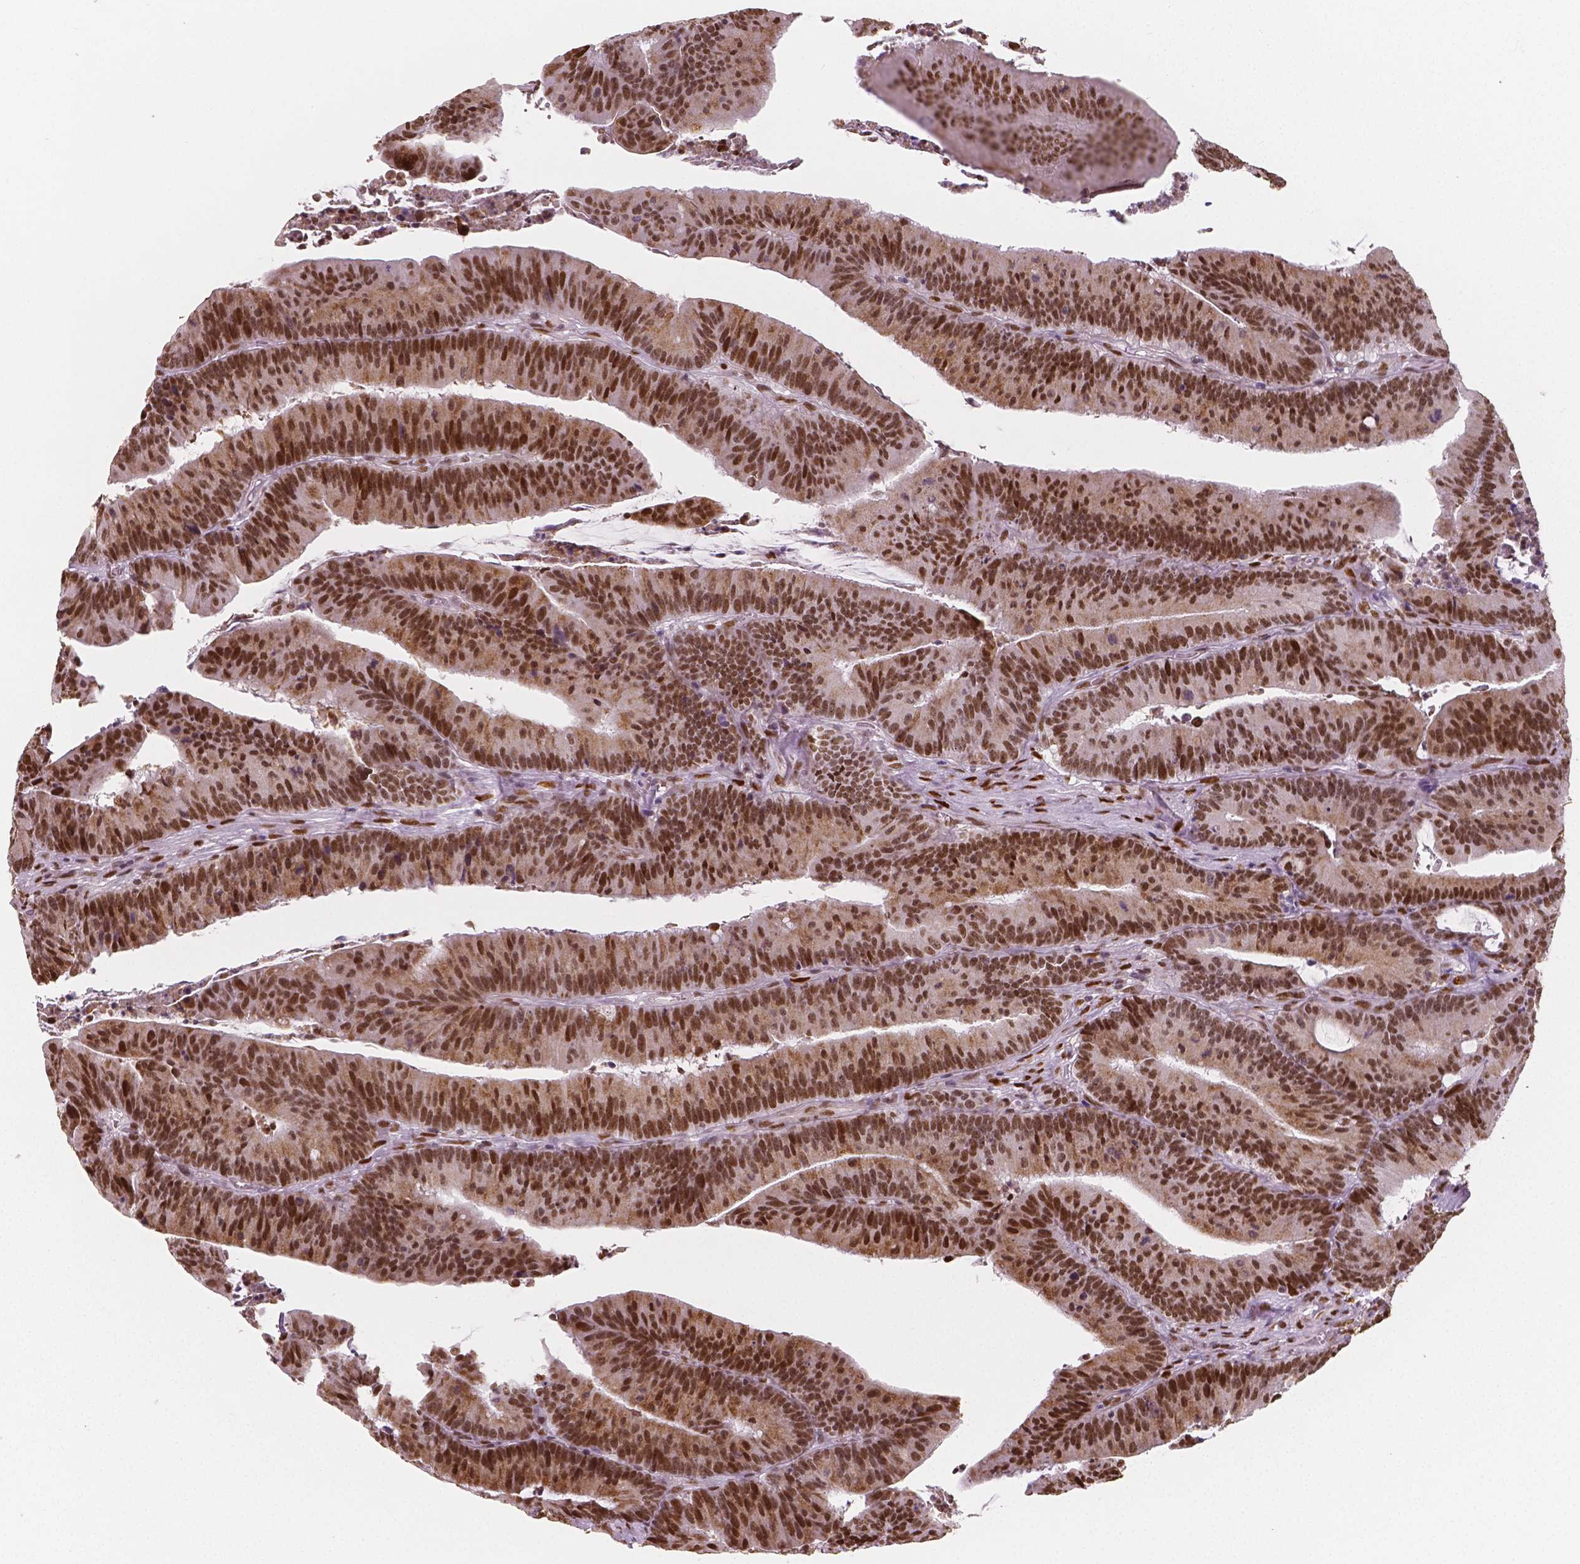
{"staining": {"intensity": "strong", "quantity": ">75%", "location": "nuclear"}, "tissue": "colorectal cancer", "cell_type": "Tumor cells", "image_type": "cancer", "snomed": [{"axis": "morphology", "description": "Adenocarcinoma, NOS"}, {"axis": "topography", "description": "Colon"}], "caption": "Immunohistochemistry staining of colorectal cancer, which shows high levels of strong nuclear positivity in about >75% of tumor cells indicating strong nuclear protein expression. The staining was performed using DAB (brown) for protein detection and nuclei were counterstained in hematoxylin (blue).", "gene": "NUCKS1", "patient": {"sex": "female", "age": 78}}